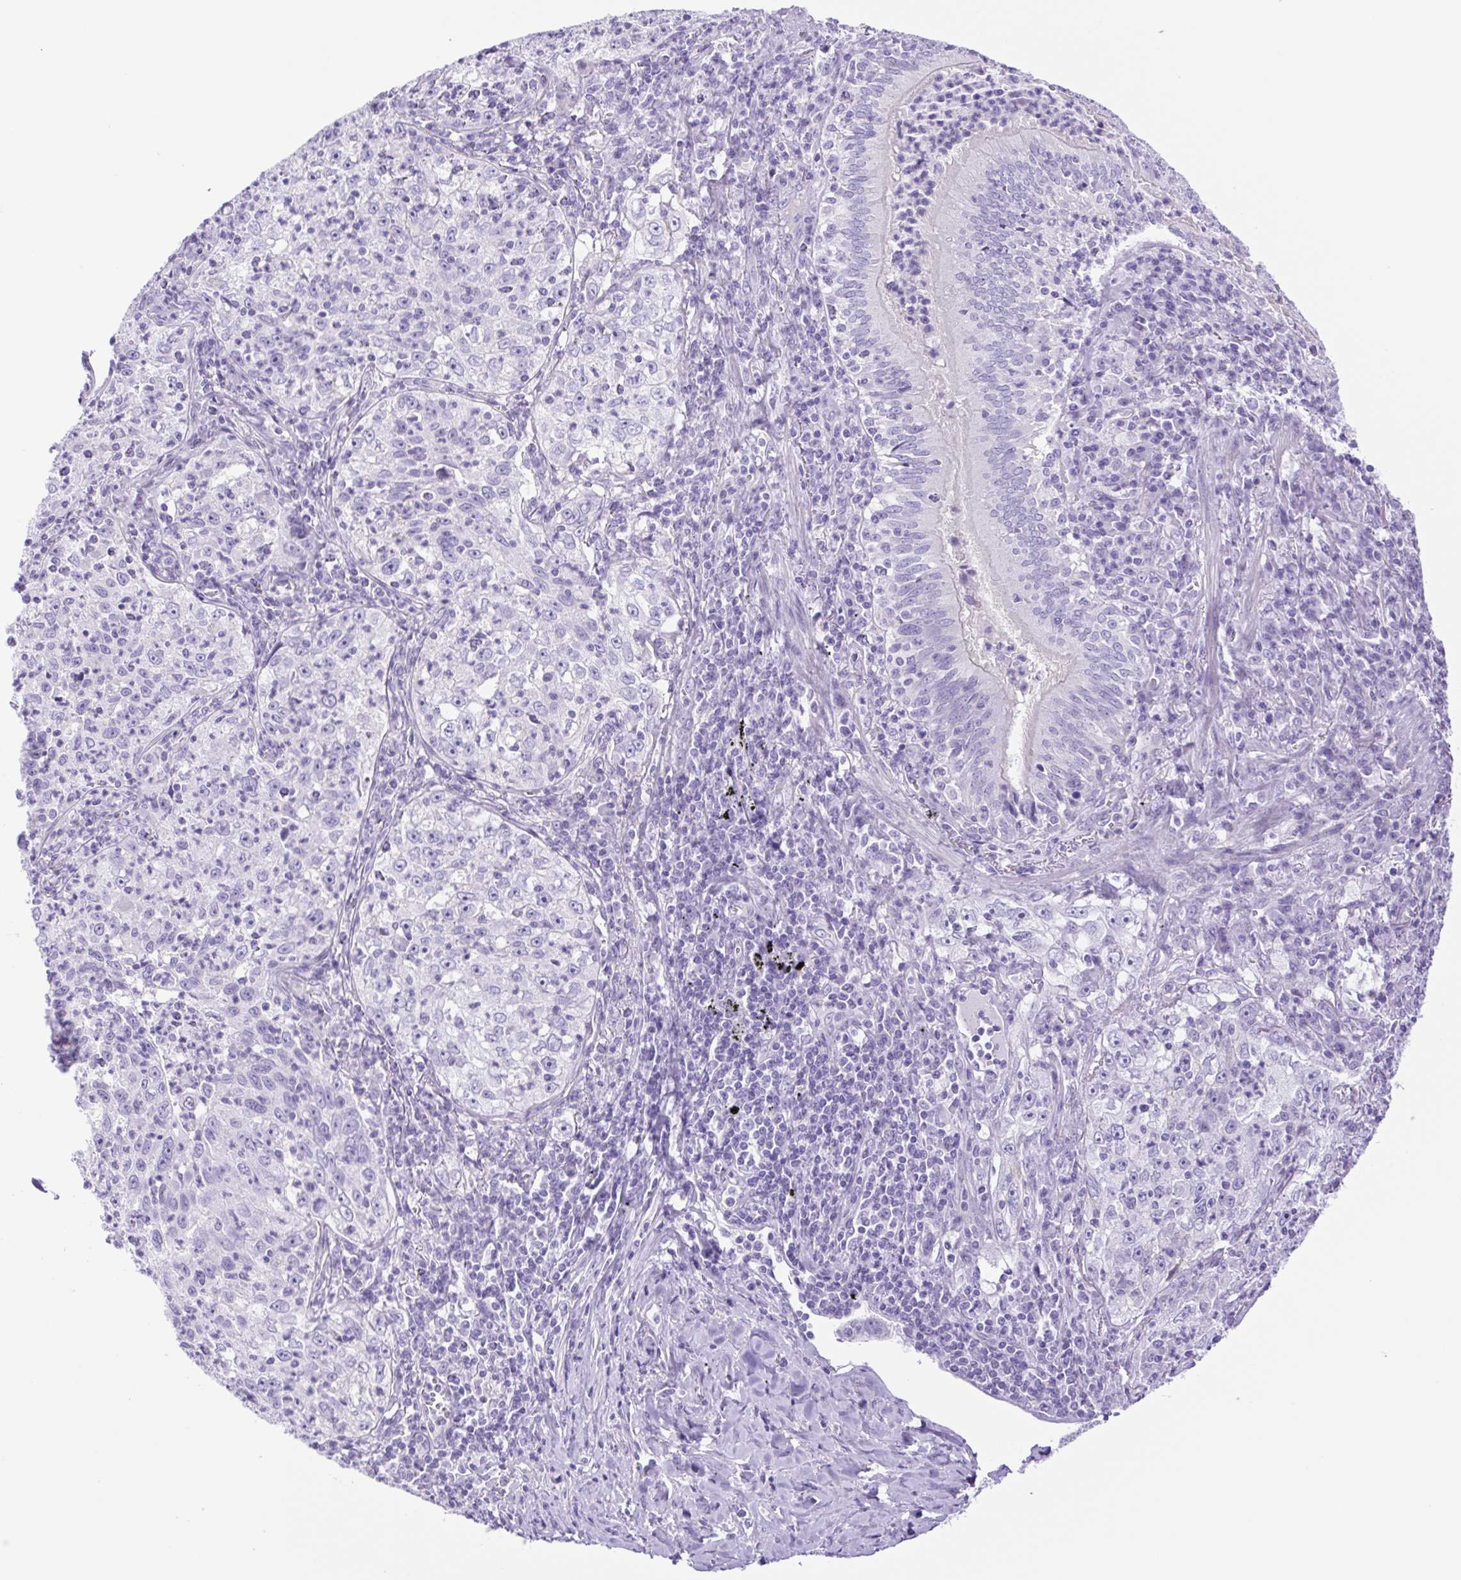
{"staining": {"intensity": "negative", "quantity": "none", "location": "none"}, "tissue": "lung cancer", "cell_type": "Tumor cells", "image_type": "cancer", "snomed": [{"axis": "morphology", "description": "Squamous cell carcinoma, NOS"}, {"axis": "topography", "description": "Lung"}], "caption": "Immunohistochemical staining of human lung squamous cell carcinoma shows no significant expression in tumor cells. (Stains: DAB (3,3'-diaminobenzidine) immunohistochemistry with hematoxylin counter stain, Microscopy: brightfield microscopy at high magnification).", "gene": "CDSN", "patient": {"sex": "male", "age": 71}}